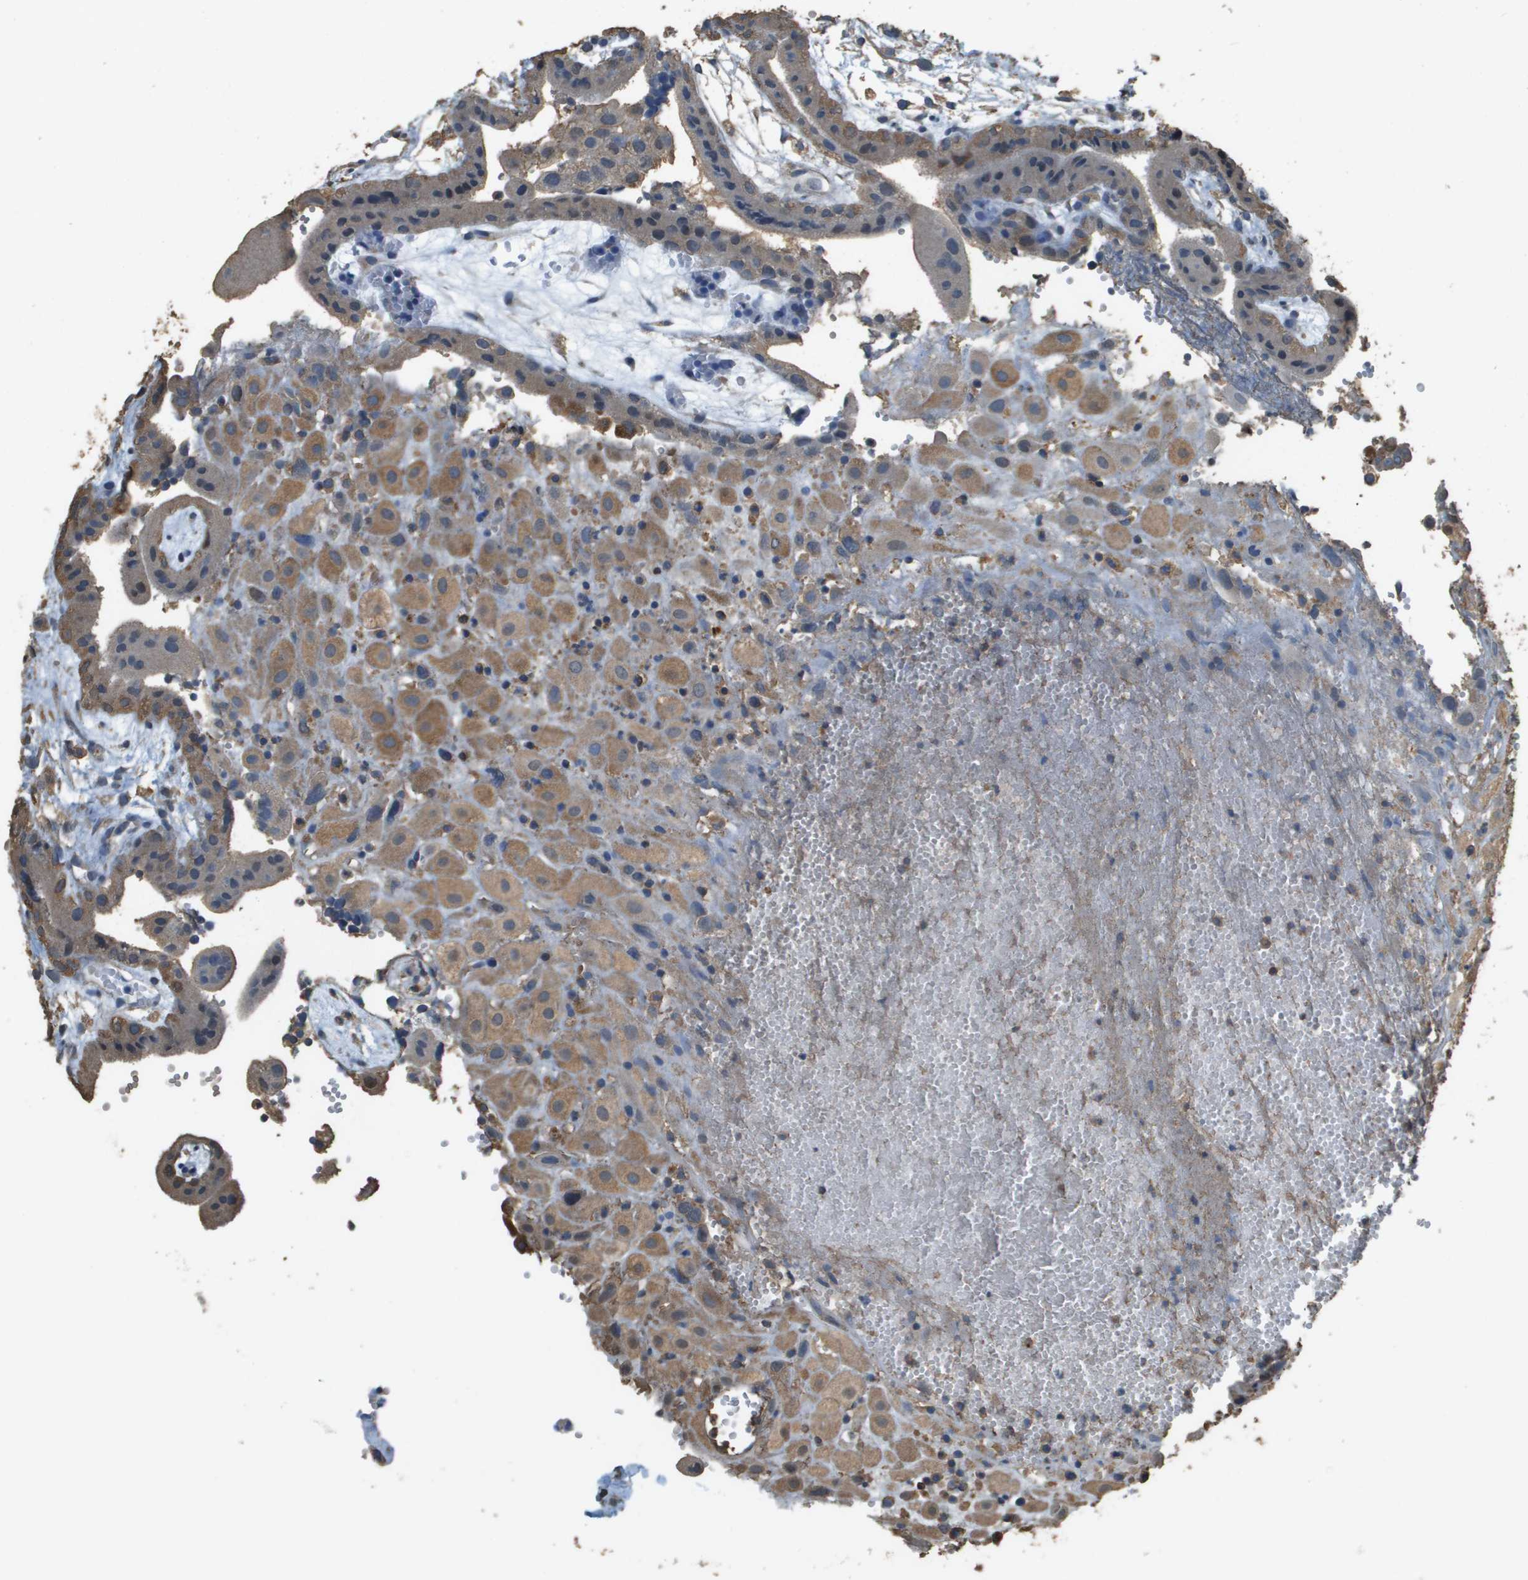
{"staining": {"intensity": "moderate", "quantity": ">75%", "location": "cytoplasmic/membranous"}, "tissue": "placenta", "cell_type": "Decidual cells", "image_type": "normal", "snomed": [{"axis": "morphology", "description": "Normal tissue, NOS"}, {"axis": "topography", "description": "Placenta"}], "caption": "High-power microscopy captured an immunohistochemistry image of normal placenta, revealing moderate cytoplasmic/membranous positivity in about >75% of decidual cells. Nuclei are stained in blue.", "gene": "MS4A7", "patient": {"sex": "female", "age": 18}}